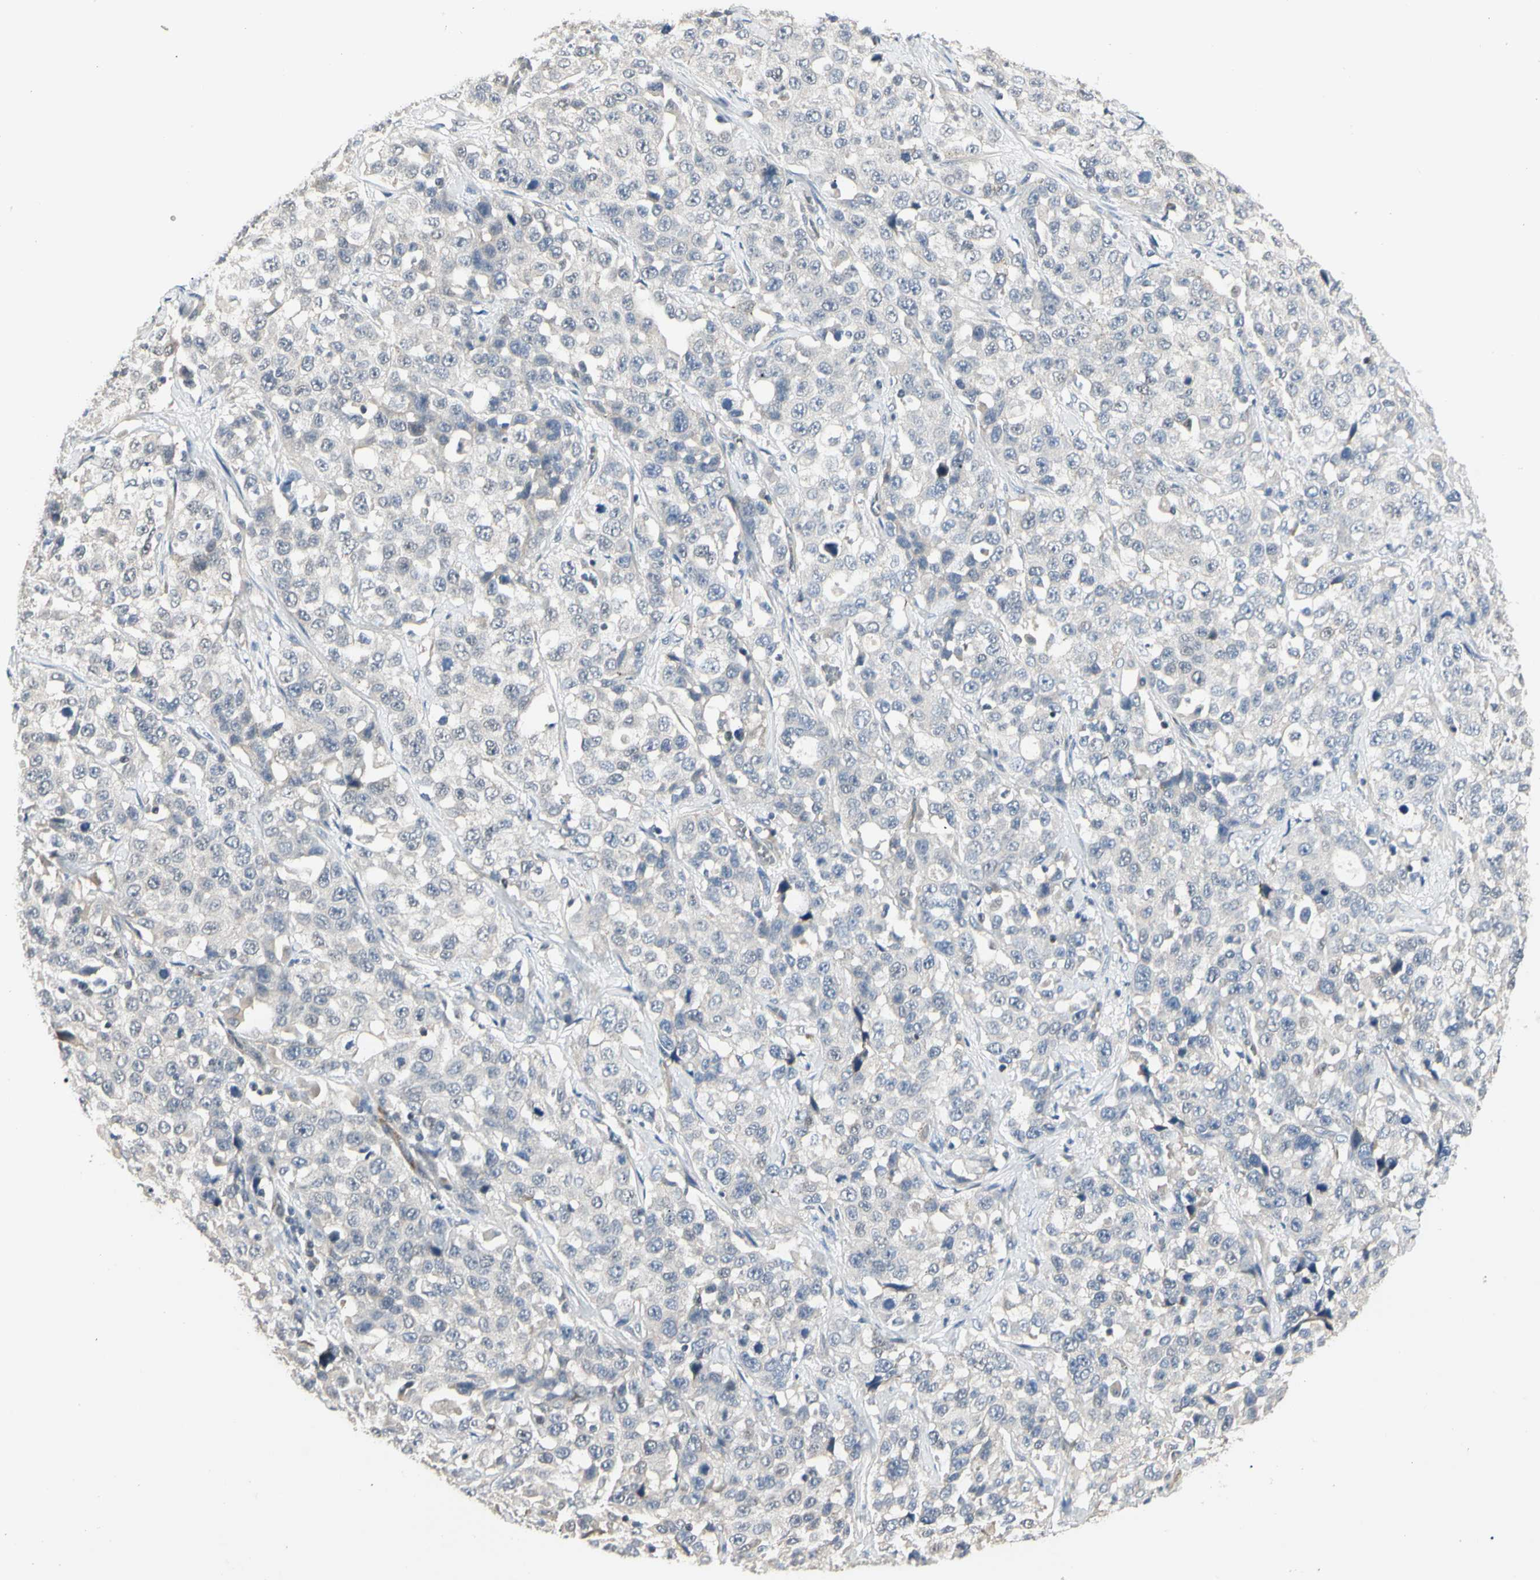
{"staining": {"intensity": "negative", "quantity": "none", "location": "none"}, "tissue": "stomach cancer", "cell_type": "Tumor cells", "image_type": "cancer", "snomed": [{"axis": "morphology", "description": "Normal tissue, NOS"}, {"axis": "morphology", "description": "Adenocarcinoma, NOS"}, {"axis": "topography", "description": "Stomach"}], "caption": "Immunohistochemistry micrograph of stomach cancer (adenocarcinoma) stained for a protein (brown), which displays no staining in tumor cells.", "gene": "GREM1", "patient": {"sex": "male", "age": 48}}